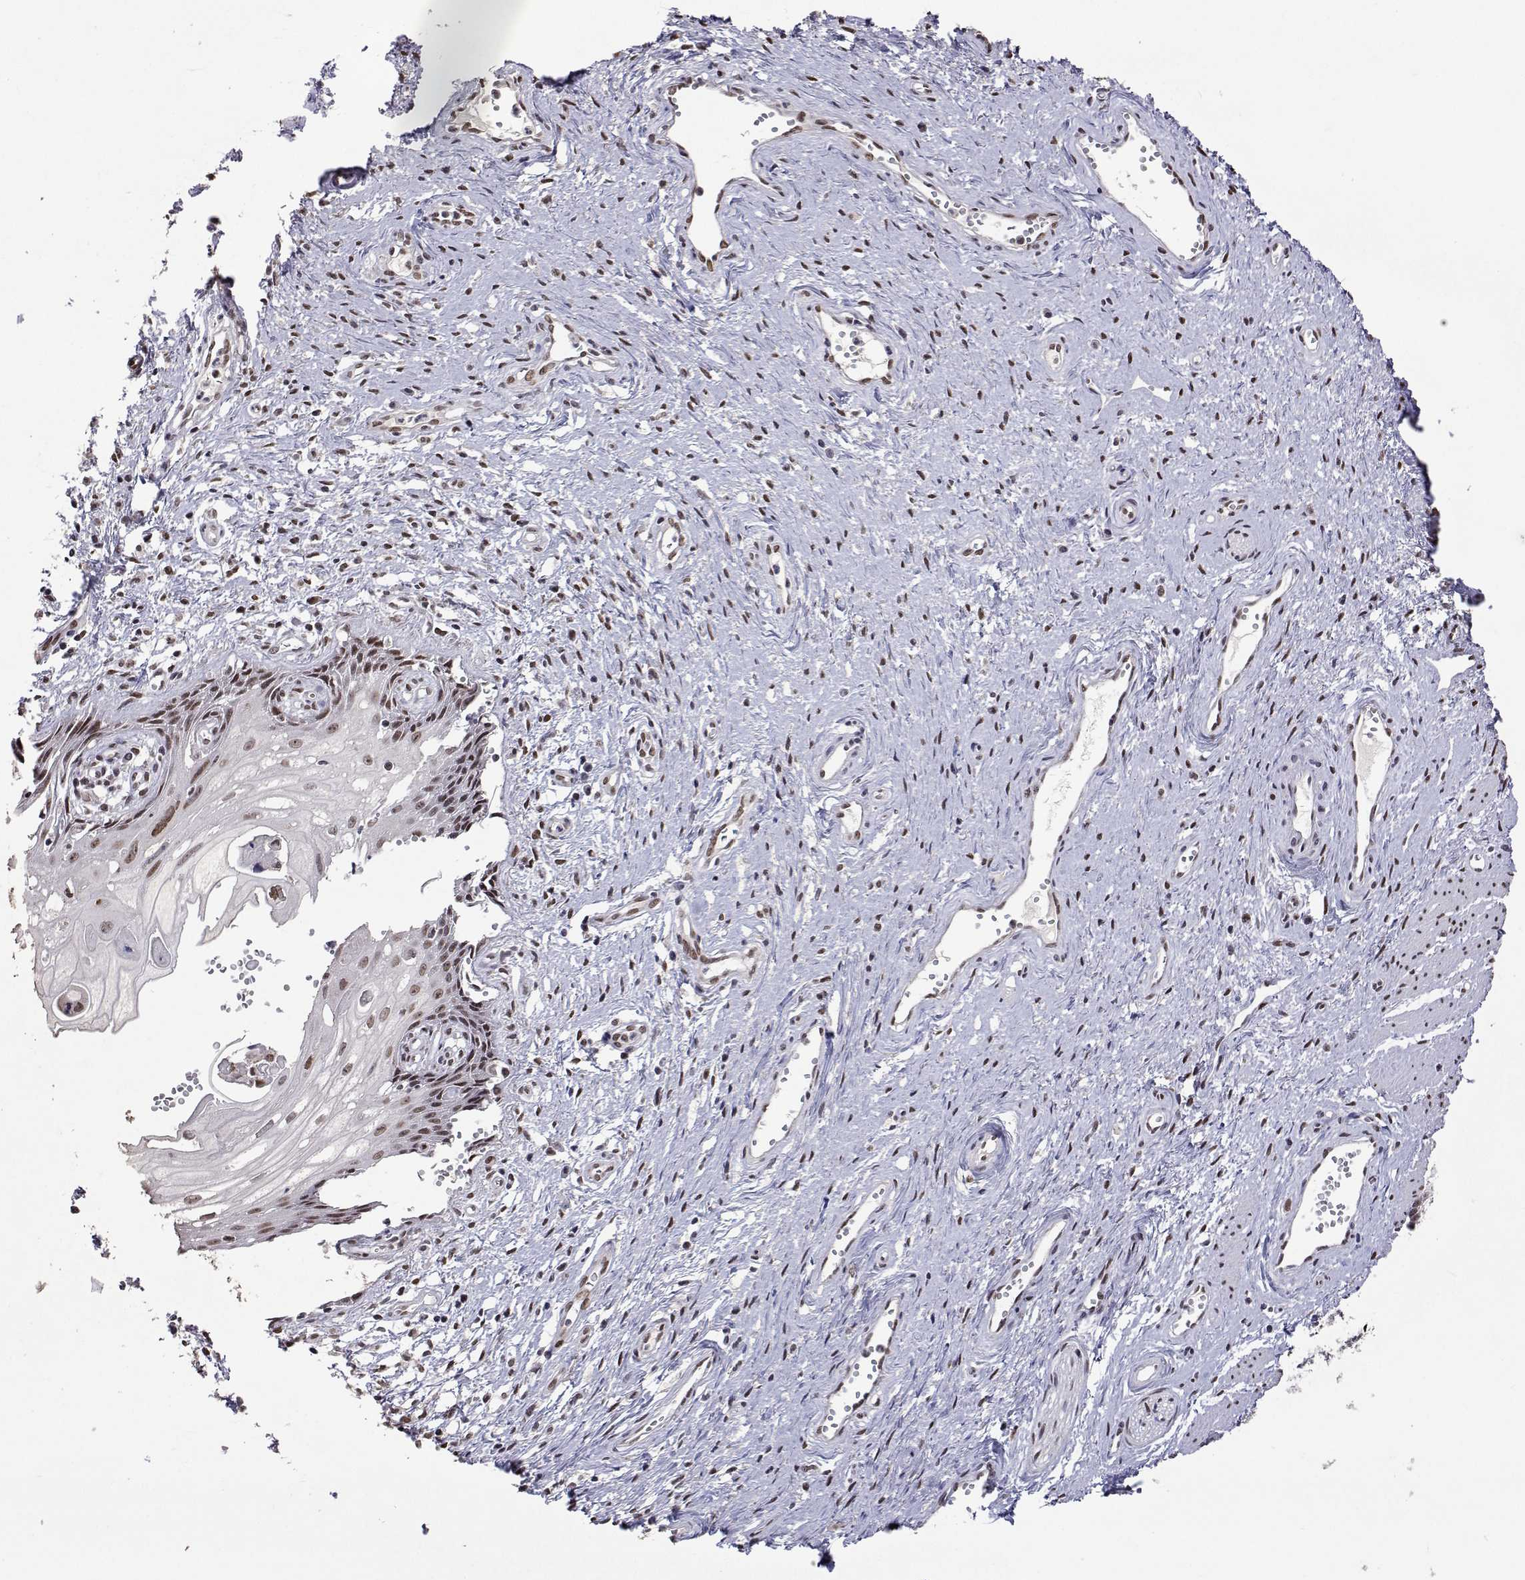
{"staining": {"intensity": "moderate", "quantity": ">75%", "location": "nuclear"}, "tissue": "cervical cancer", "cell_type": "Tumor cells", "image_type": "cancer", "snomed": [{"axis": "morphology", "description": "Squamous cell carcinoma, NOS"}, {"axis": "topography", "description": "Cervix"}], "caption": "Tumor cells show medium levels of moderate nuclear expression in about >75% of cells in human squamous cell carcinoma (cervical). The staining was performed using DAB to visualize the protein expression in brown, while the nuclei were stained in blue with hematoxylin (Magnification: 20x).", "gene": "HNRNPA0", "patient": {"sex": "female", "age": 30}}